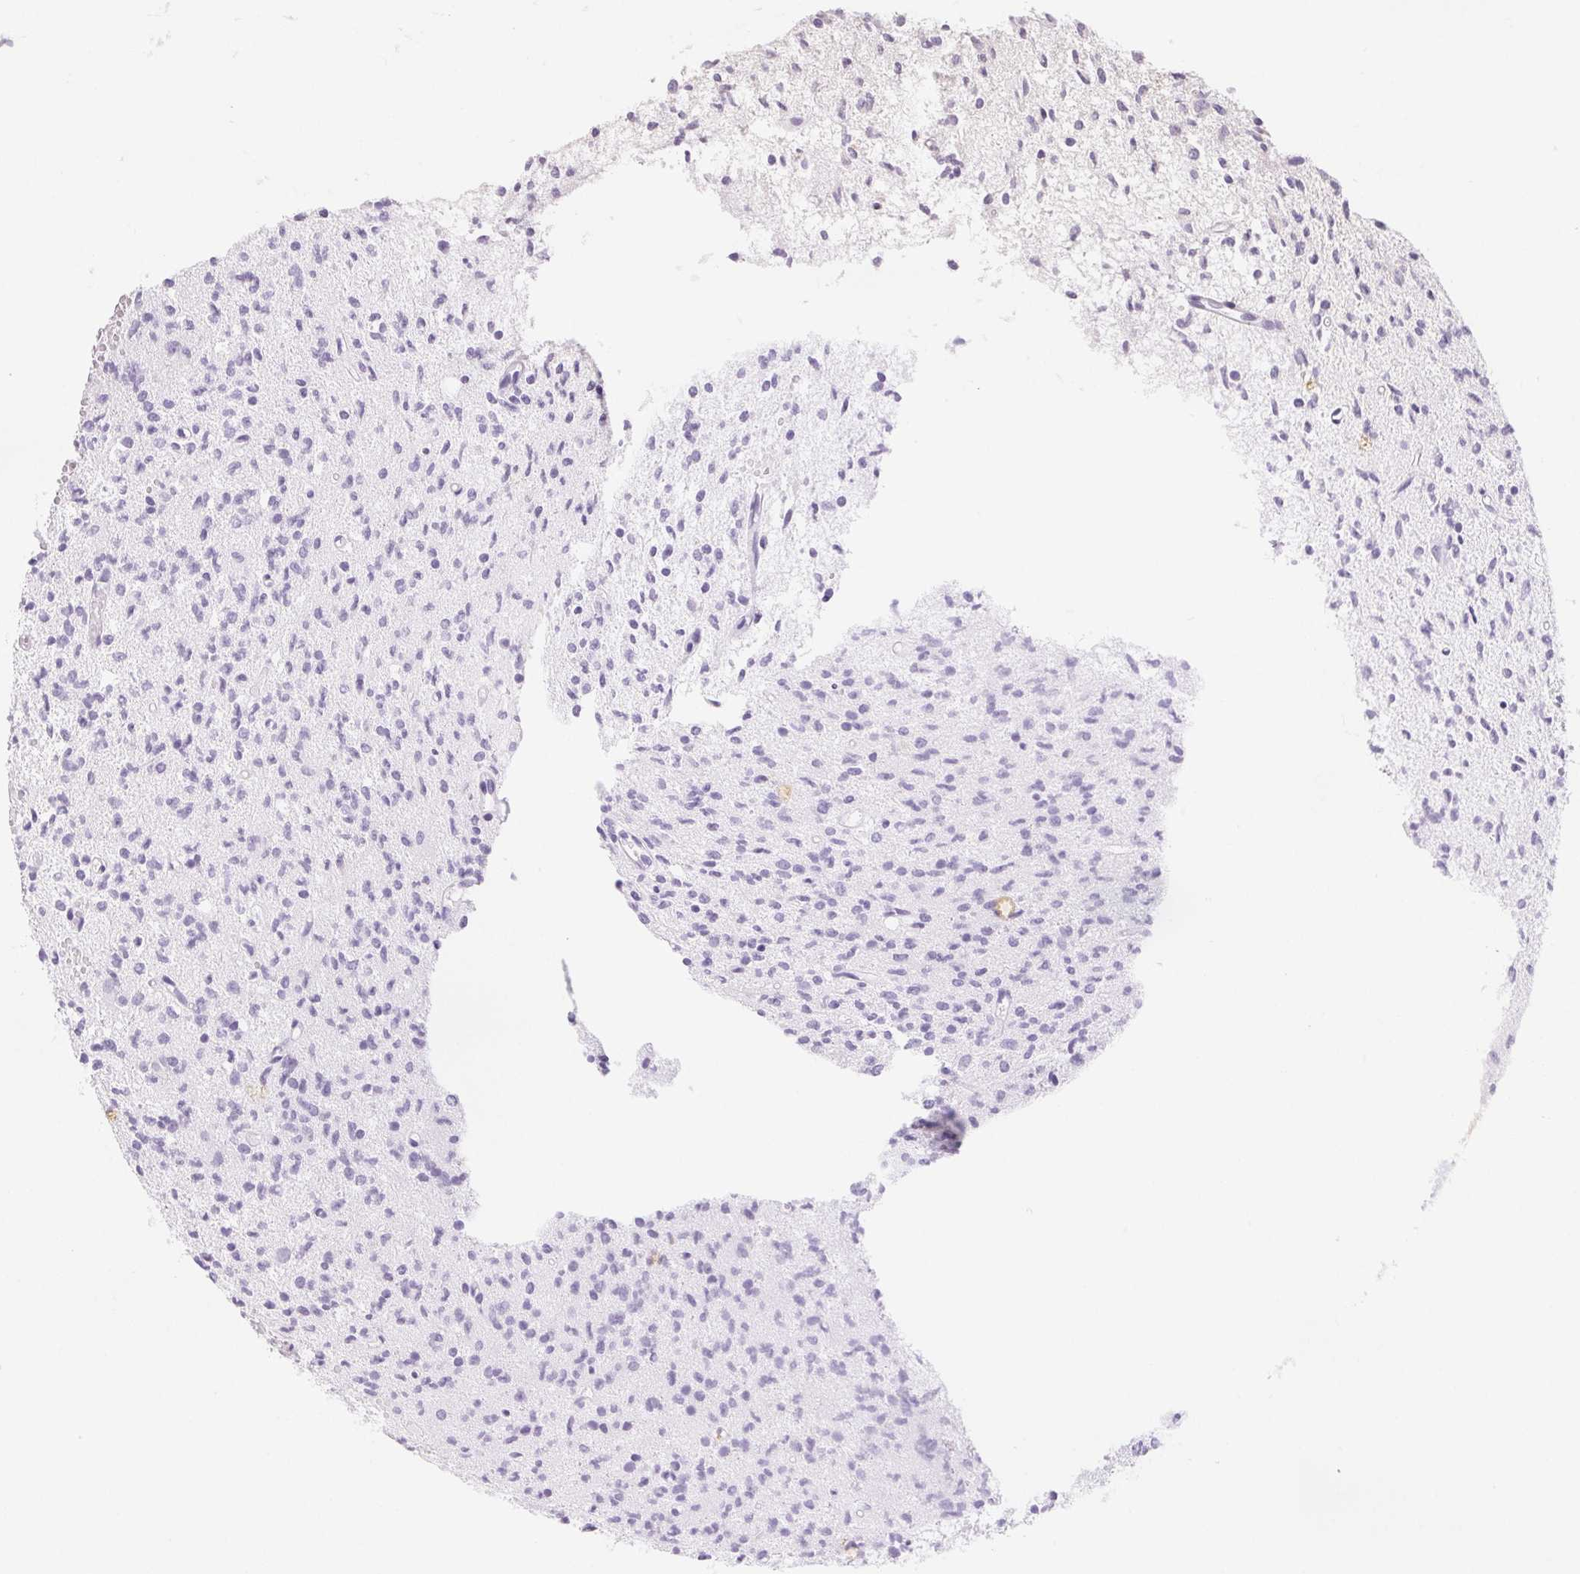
{"staining": {"intensity": "negative", "quantity": "none", "location": "none"}, "tissue": "glioma", "cell_type": "Tumor cells", "image_type": "cancer", "snomed": [{"axis": "morphology", "description": "Glioma, malignant, Low grade"}, {"axis": "topography", "description": "Brain"}], "caption": "Immunohistochemical staining of glioma demonstrates no significant staining in tumor cells. (DAB IHC with hematoxylin counter stain).", "gene": "CD69", "patient": {"sex": "male", "age": 64}}